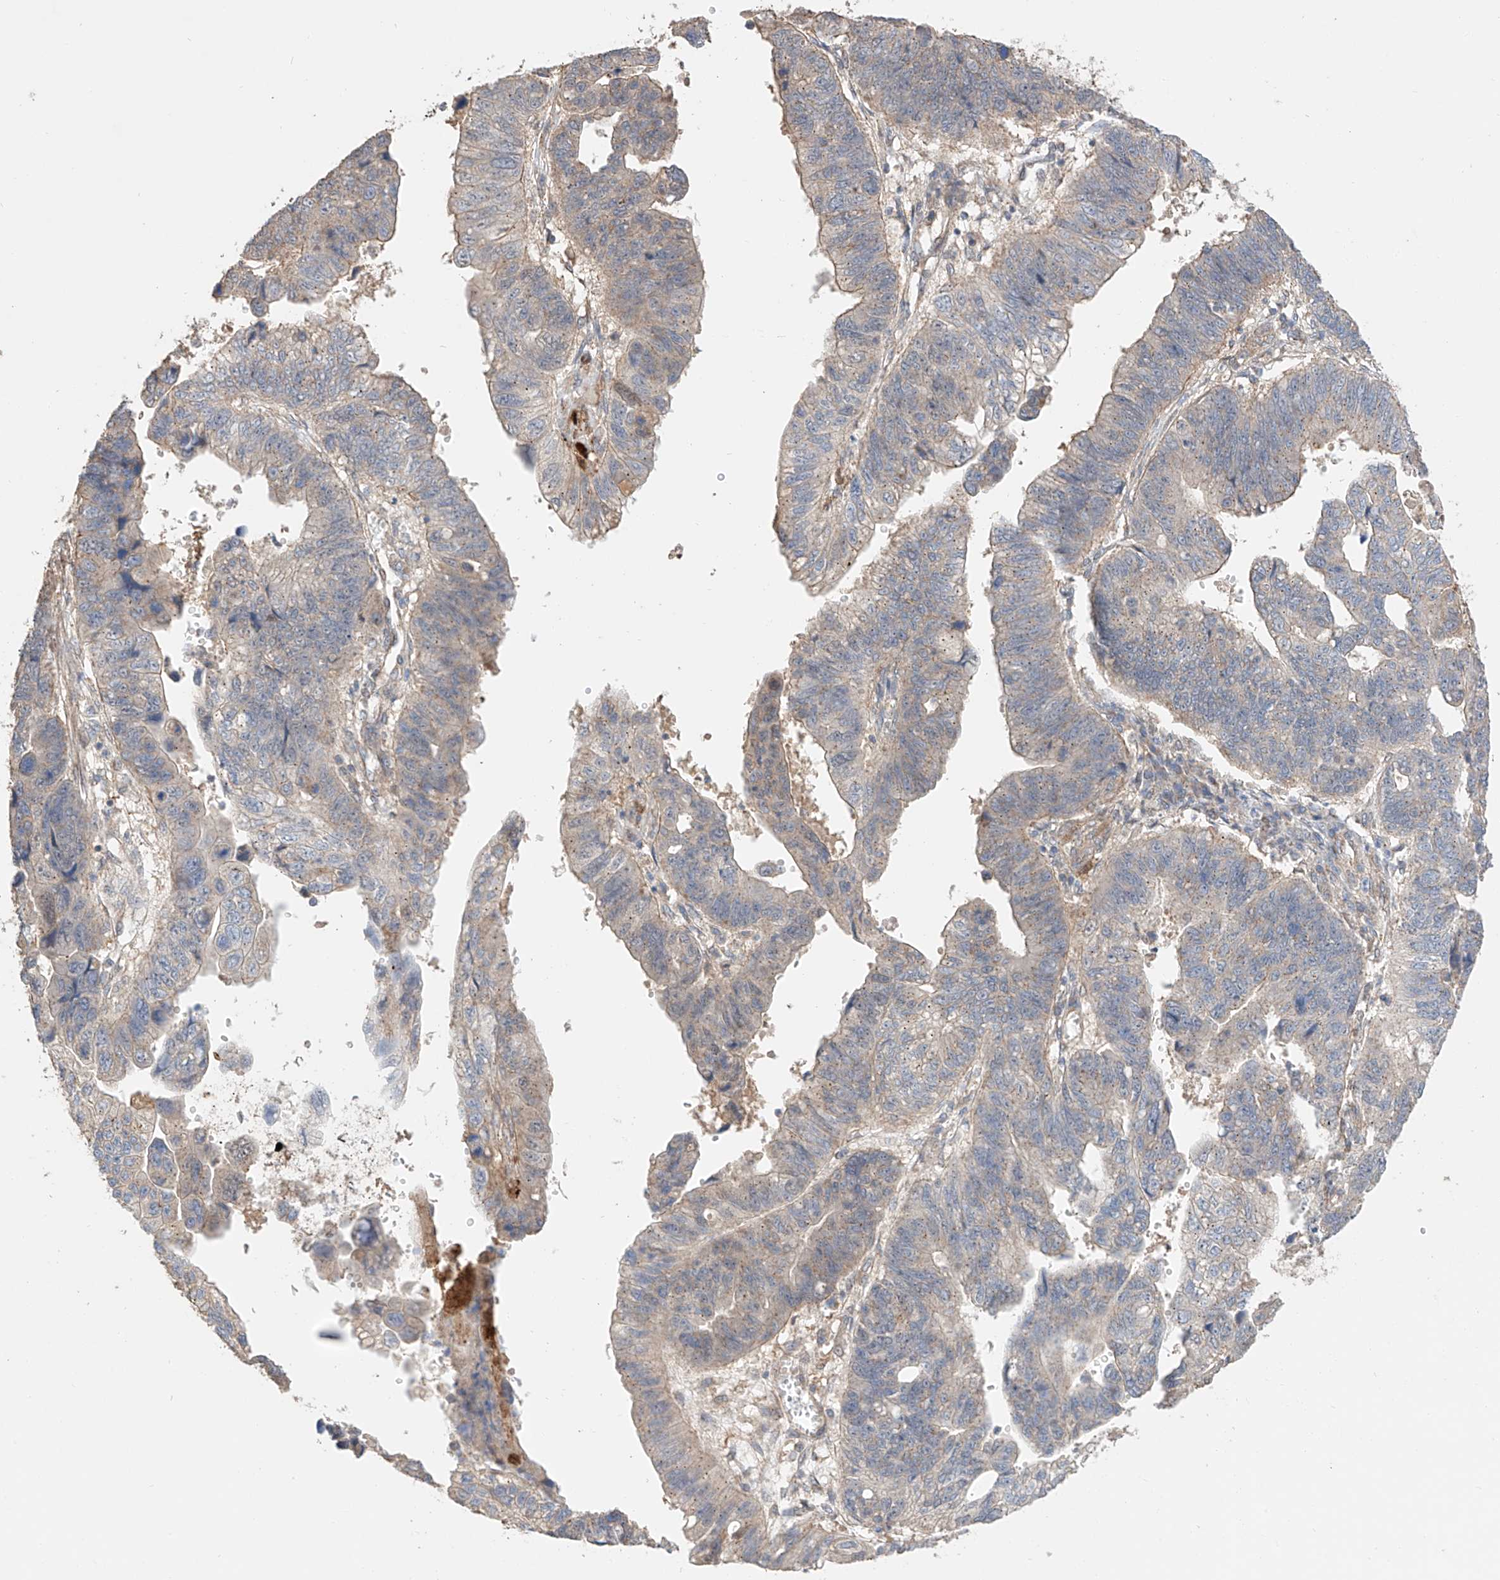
{"staining": {"intensity": "weak", "quantity": "25%-75%", "location": "cytoplasmic/membranous"}, "tissue": "stomach cancer", "cell_type": "Tumor cells", "image_type": "cancer", "snomed": [{"axis": "morphology", "description": "Adenocarcinoma, NOS"}, {"axis": "topography", "description": "Stomach"}], "caption": "IHC staining of adenocarcinoma (stomach), which exhibits low levels of weak cytoplasmic/membranous positivity in about 25%-75% of tumor cells indicating weak cytoplasmic/membranous protein positivity. The staining was performed using DAB (3,3'-diaminobenzidine) (brown) for protein detection and nuclei were counterstained in hematoxylin (blue).", "gene": "MOSPD1", "patient": {"sex": "male", "age": 59}}